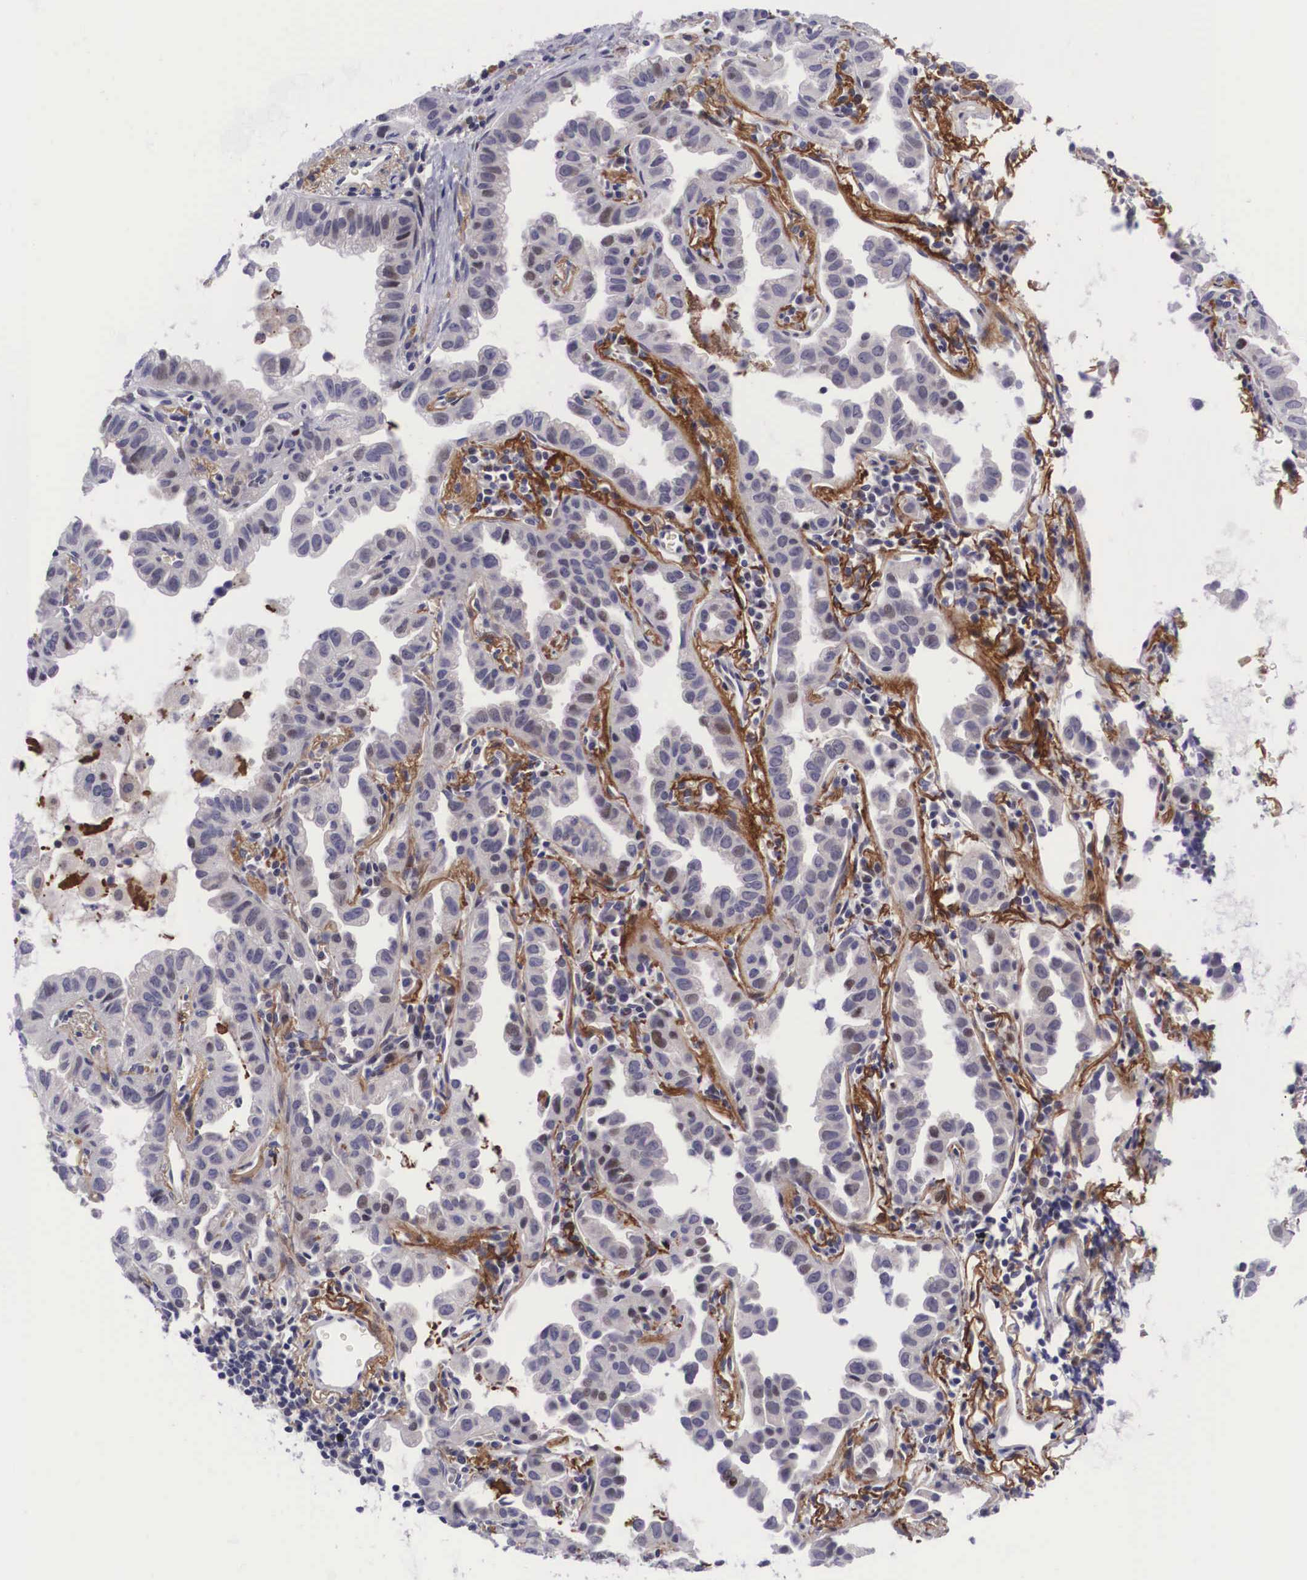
{"staining": {"intensity": "weak", "quantity": "<25%", "location": "nuclear"}, "tissue": "lung cancer", "cell_type": "Tumor cells", "image_type": "cancer", "snomed": [{"axis": "morphology", "description": "Adenocarcinoma, NOS"}, {"axis": "topography", "description": "Lung"}], "caption": "An image of adenocarcinoma (lung) stained for a protein exhibits no brown staining in tumor cells.", "gene": "EMID1", "patient": {"sex": "female", "age": 50}}